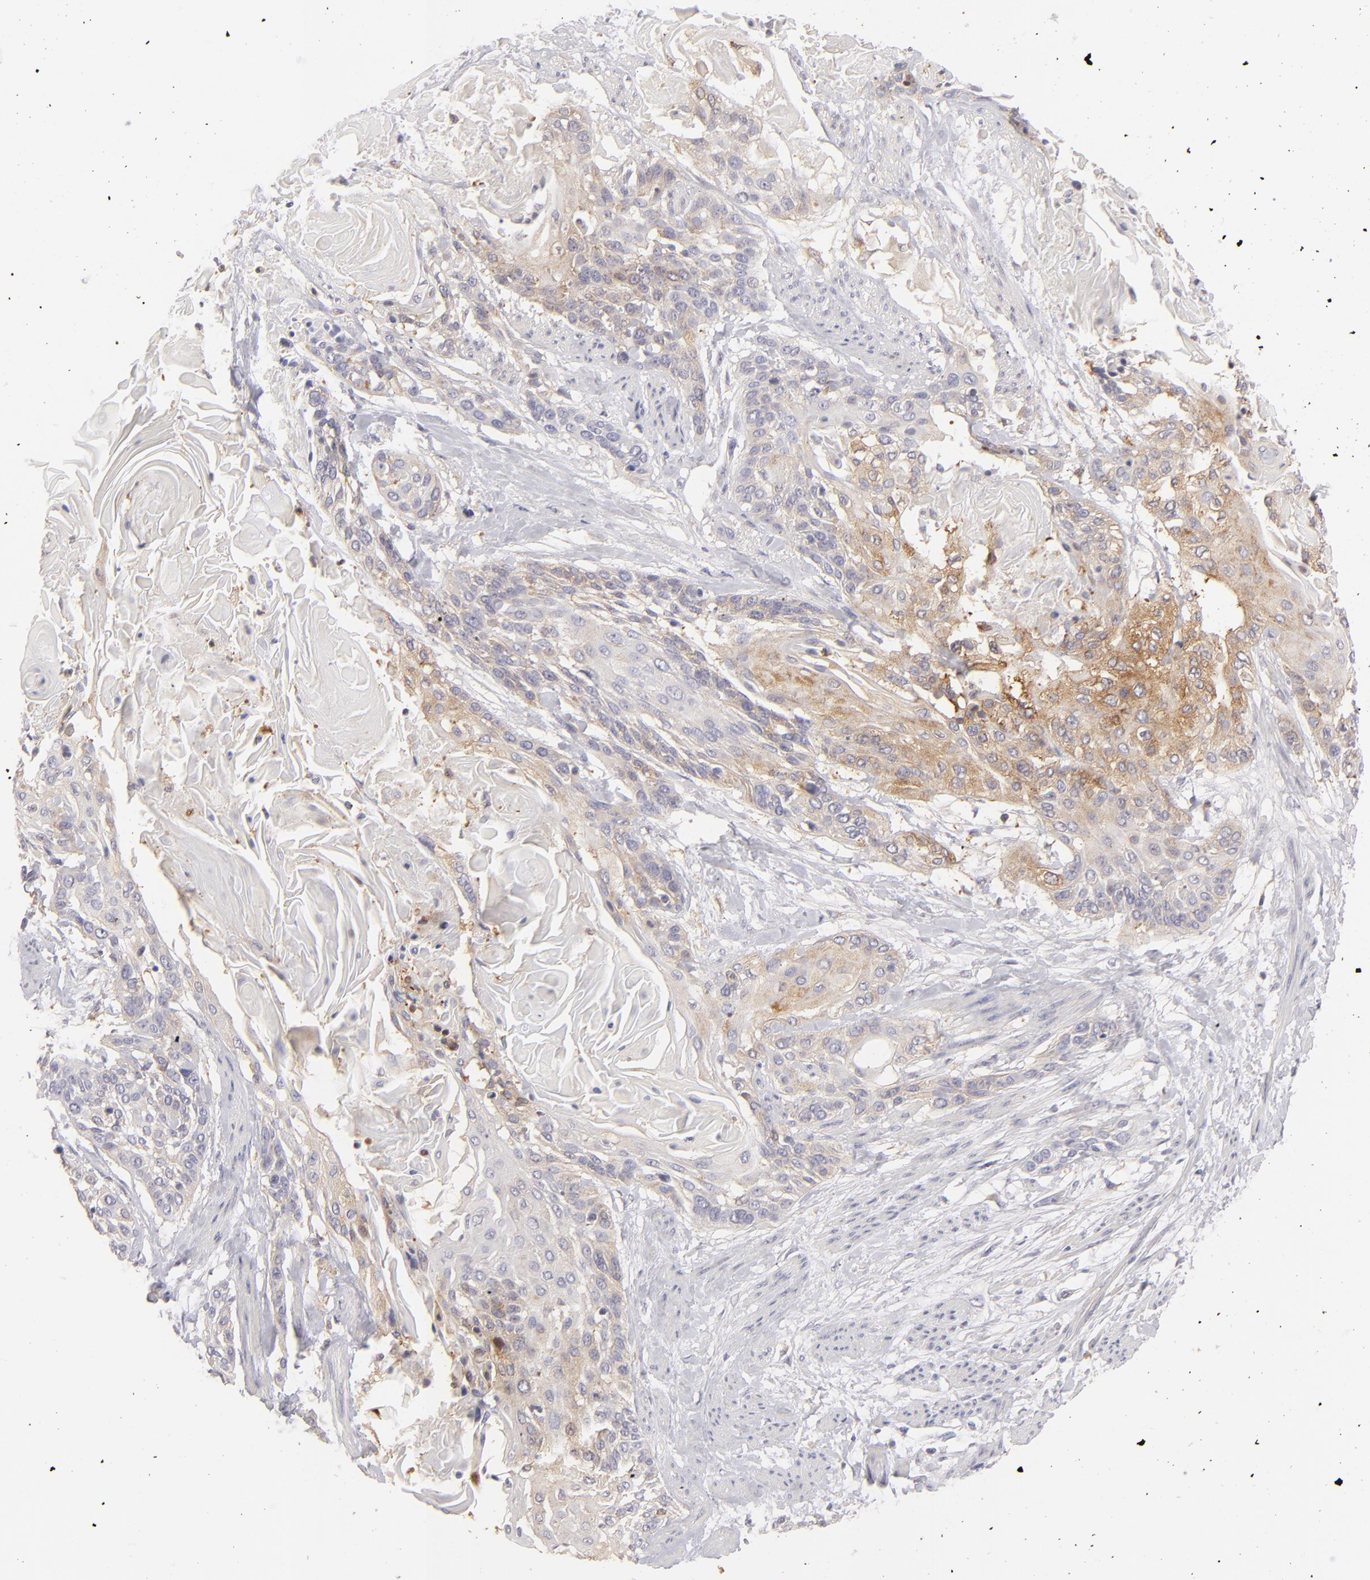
{"staining": {"intensity": "weak", "quantity": ">75%", "location": "cytoplasmic/membranous"}, "tissue": "cervical cancer", "cell_type": "Tumor cells", "image_type": "cancer", "snomed": [{"axis": "morphology", "description": "Squamous cell carcinoma, NOS"}, {"axis": "topography", "description": "Cervix"}], "caption": "Tumor cells display low levels of weak cytoplasmic/membranous expression in approximately >75% of cells in cervical cancer. The protein is stained brown, and the nuclei are stained in blue (DAB (3,3'-diaminobenzidine) IHC with brightfield microscopy, high magnification).", "gene": "MMP10", "patient": {"sex": "female", "age": 57}}